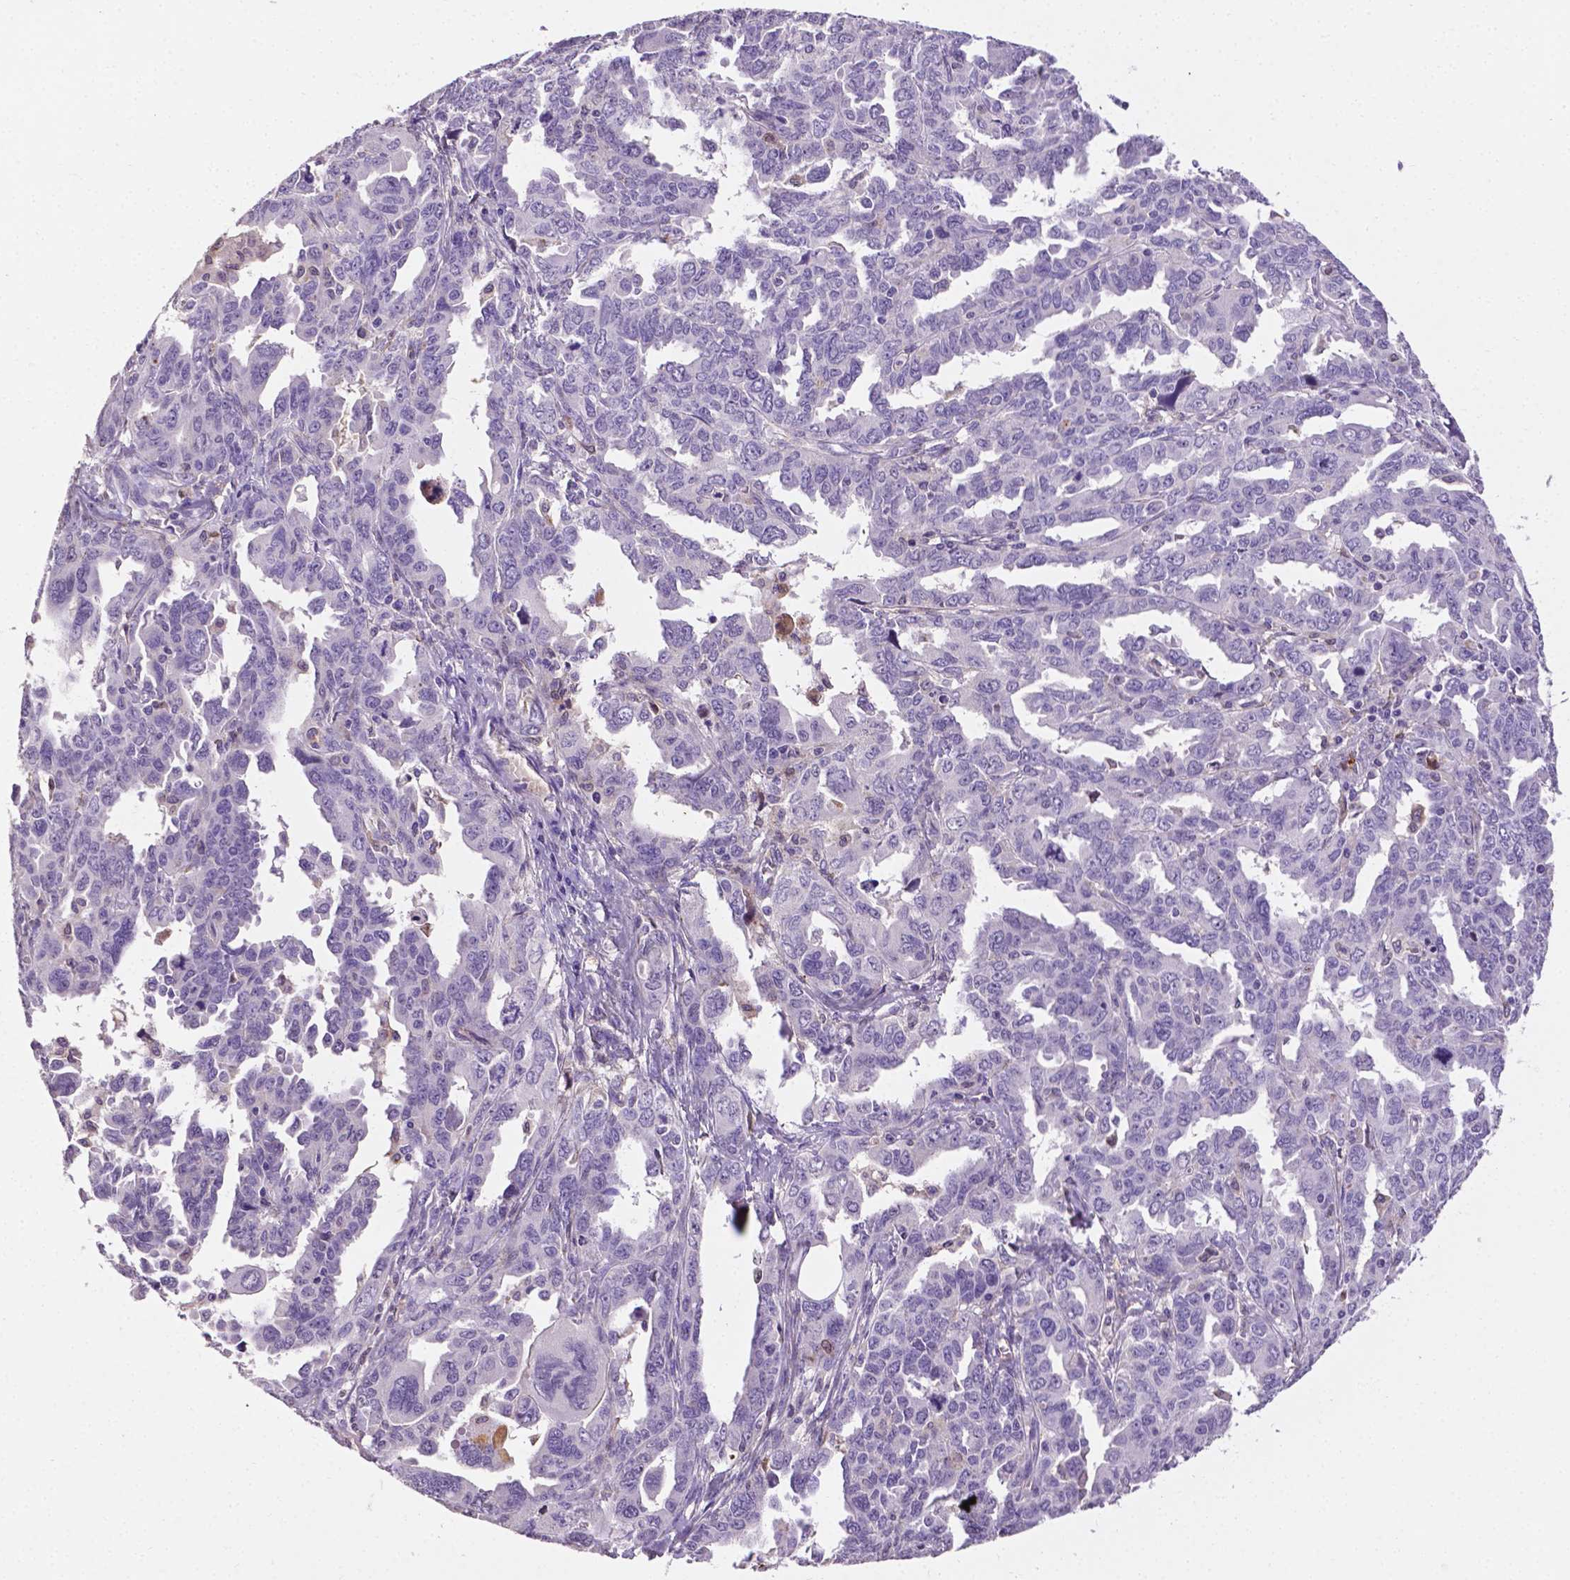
{"staining": {"intensity": "negative", "quantity": "none", "location": "none"}, "tissue": "ovarian cancer", "cell_type": "Tumor cells", "image_type": "cancer", "snomed": [{"axis": "morphology", "description": "Adenocarcinoma, NOS"}, {"axis": "morphology", "description": "Carcinoma, endometroid"}, {"axis": "topography", "description": "Ovary"}], "caption": "High magnification brightfield microscopy of ovarian endometroid carcinoma stained with DAB (brown) and counterstained with hematoxylin (blue): tumor cells show no significant expression.", "gene": "APOE", "patient": {"sex": "female", "age": 72}}